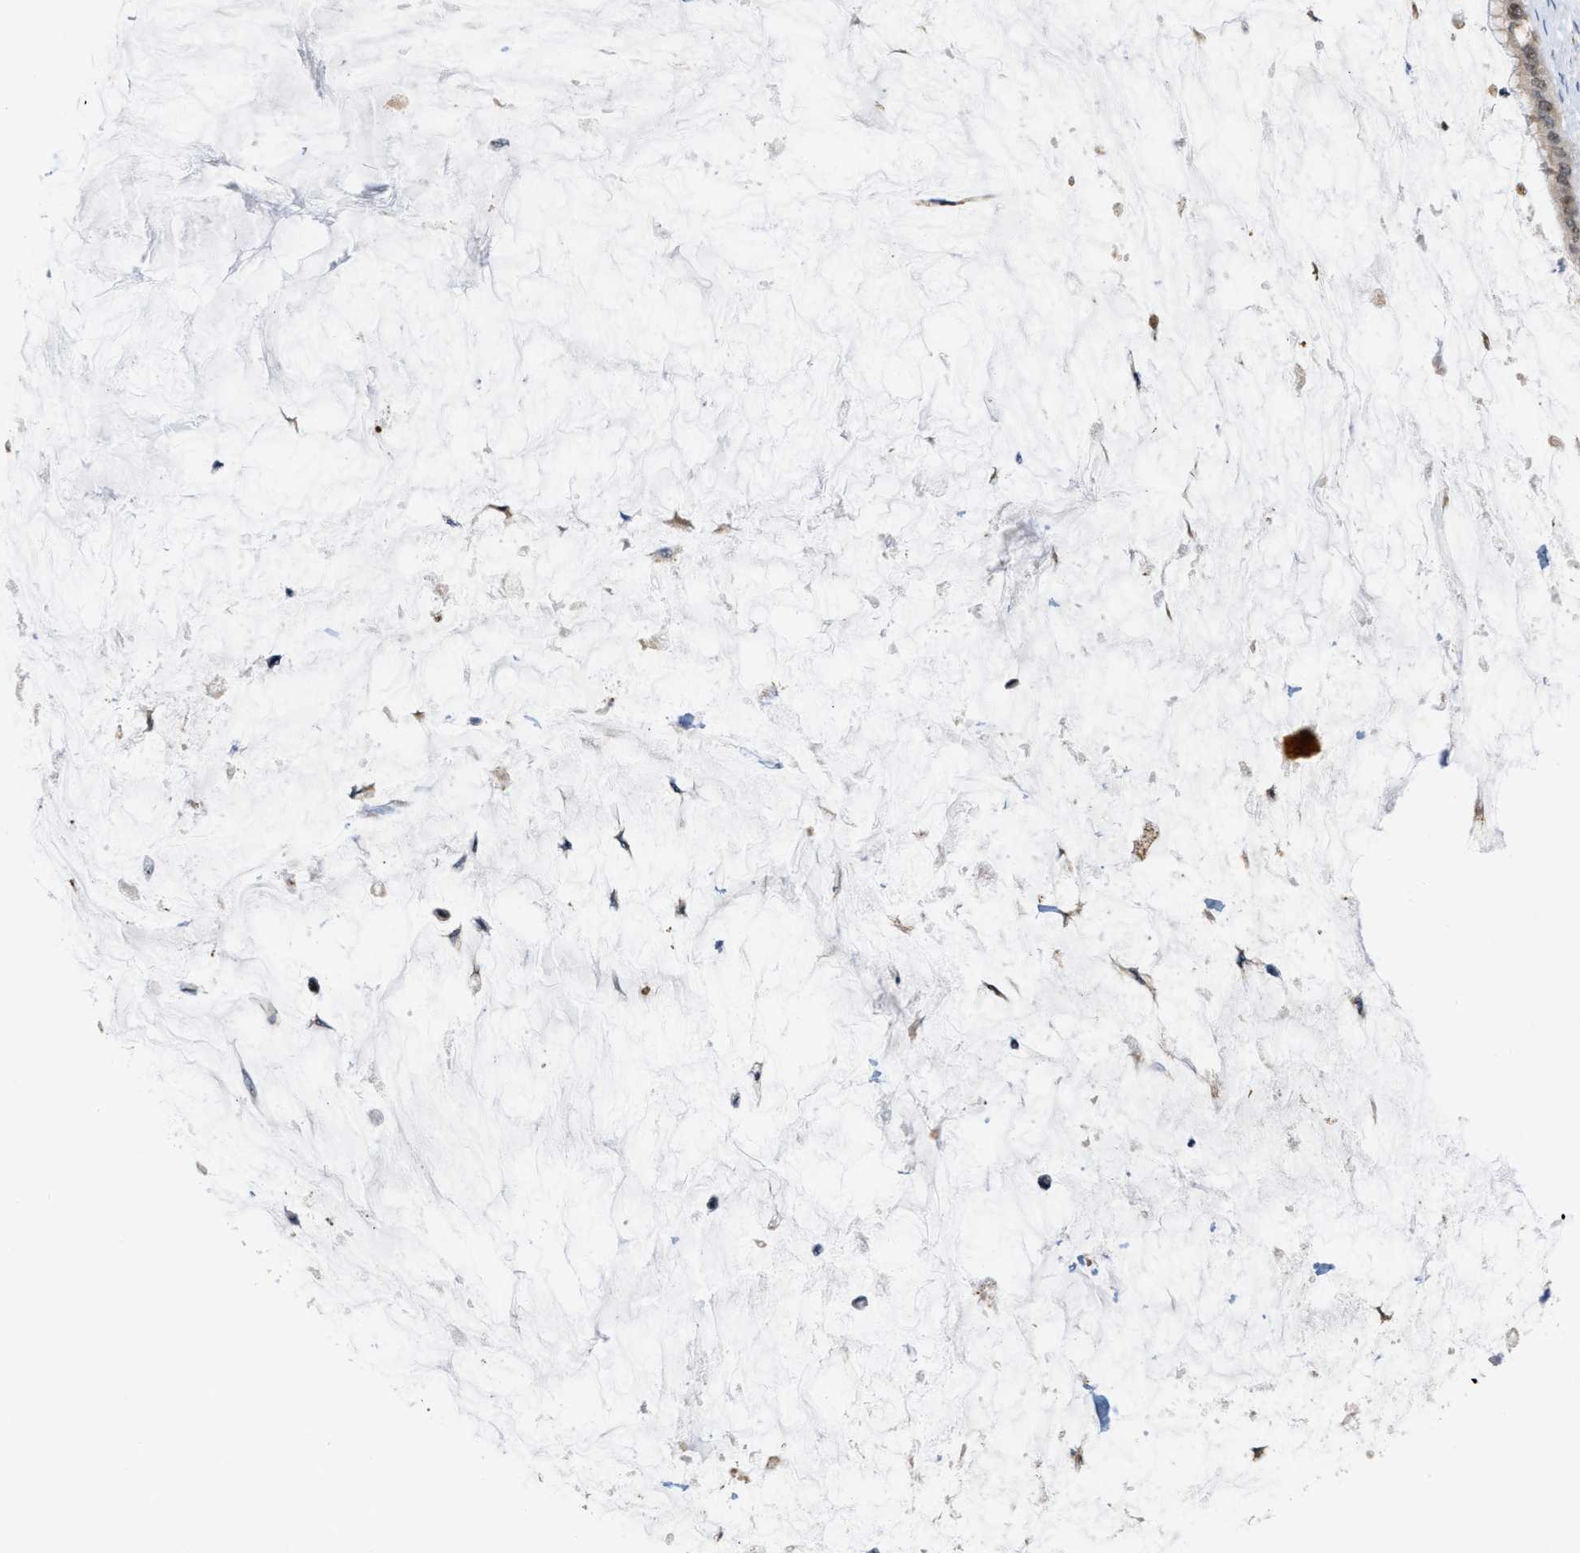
{"staining": {"intensity": "moderate", "quantity": ">75%", "location": "cytoplasmic/membranous,nuclear"}, "tissue": "pancreatic cancer", "cell_type": "Tumor cells", "image_type": "cancer", "snomed": [{"axis": "morphology", "description": "Adenocarcinoma, NOS"}, {"axis": "topography", "description": "Pancreas"}], "caption": "This photomicrograph demonstrates IHC staining of adenocarcinoma (pancreatic), with medium moderate cytoplasmic/membranous and nuclear staining in about >75% of tumor cells.", "gene": "ELAC2", "patient": {"sex": "male", "age": 41}}